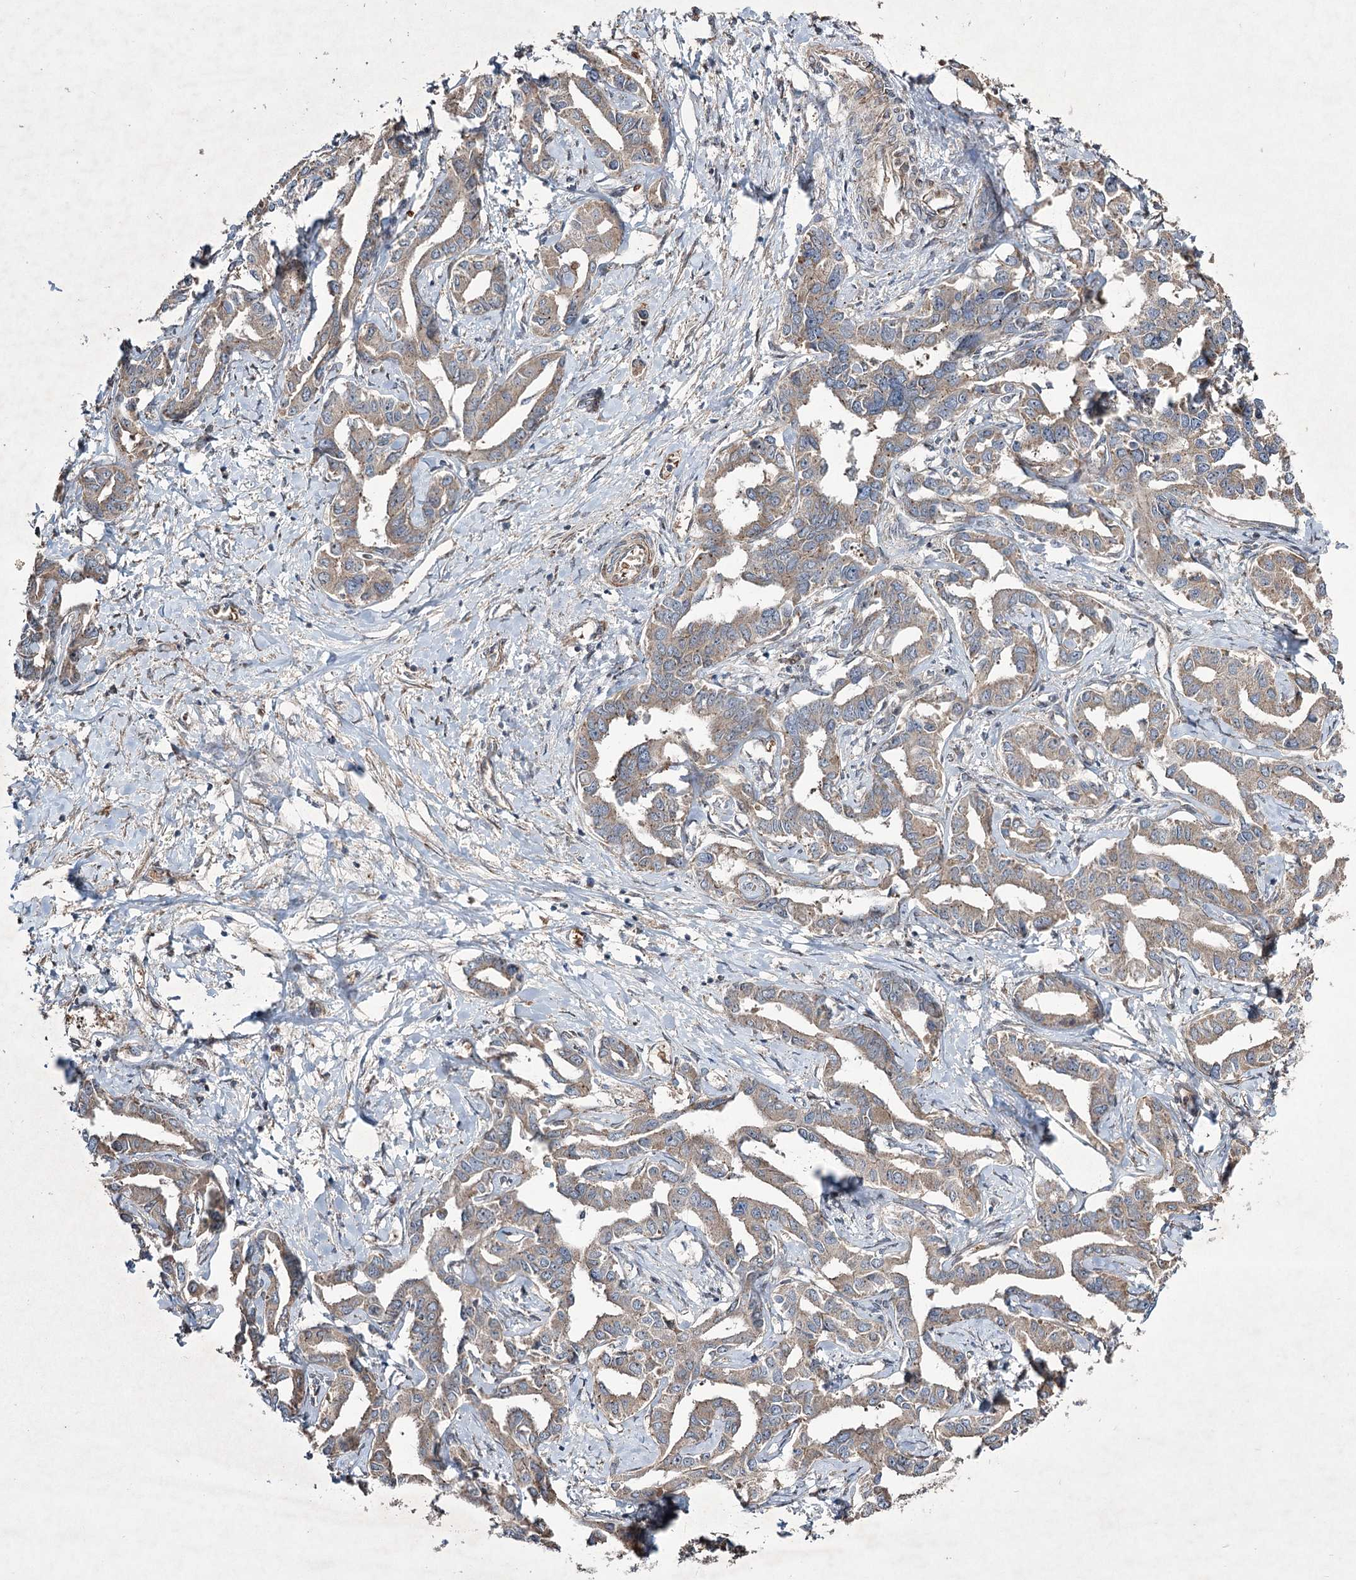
{"staining": {"intensity": "weak", "quantity": ">75%", "location": "cytoplasmic/membranous"}, "tissue": "liver cancer", "cell_type": "Tumor cells", "image_type": "cancer", "snomed": [{"axis": "morphology", "description": "Cholangiocarcinoma"}, {"axis": "topography", "description": "Liver"}], "caption": "Protein staining of cholangiocarcinoma (liver) tissue demonstrates weak cytoplasmic/membranous staining in about >75% of tumor cells.", "gene": "SERINC5", "patient": {"sex": "male", "age": 59}}